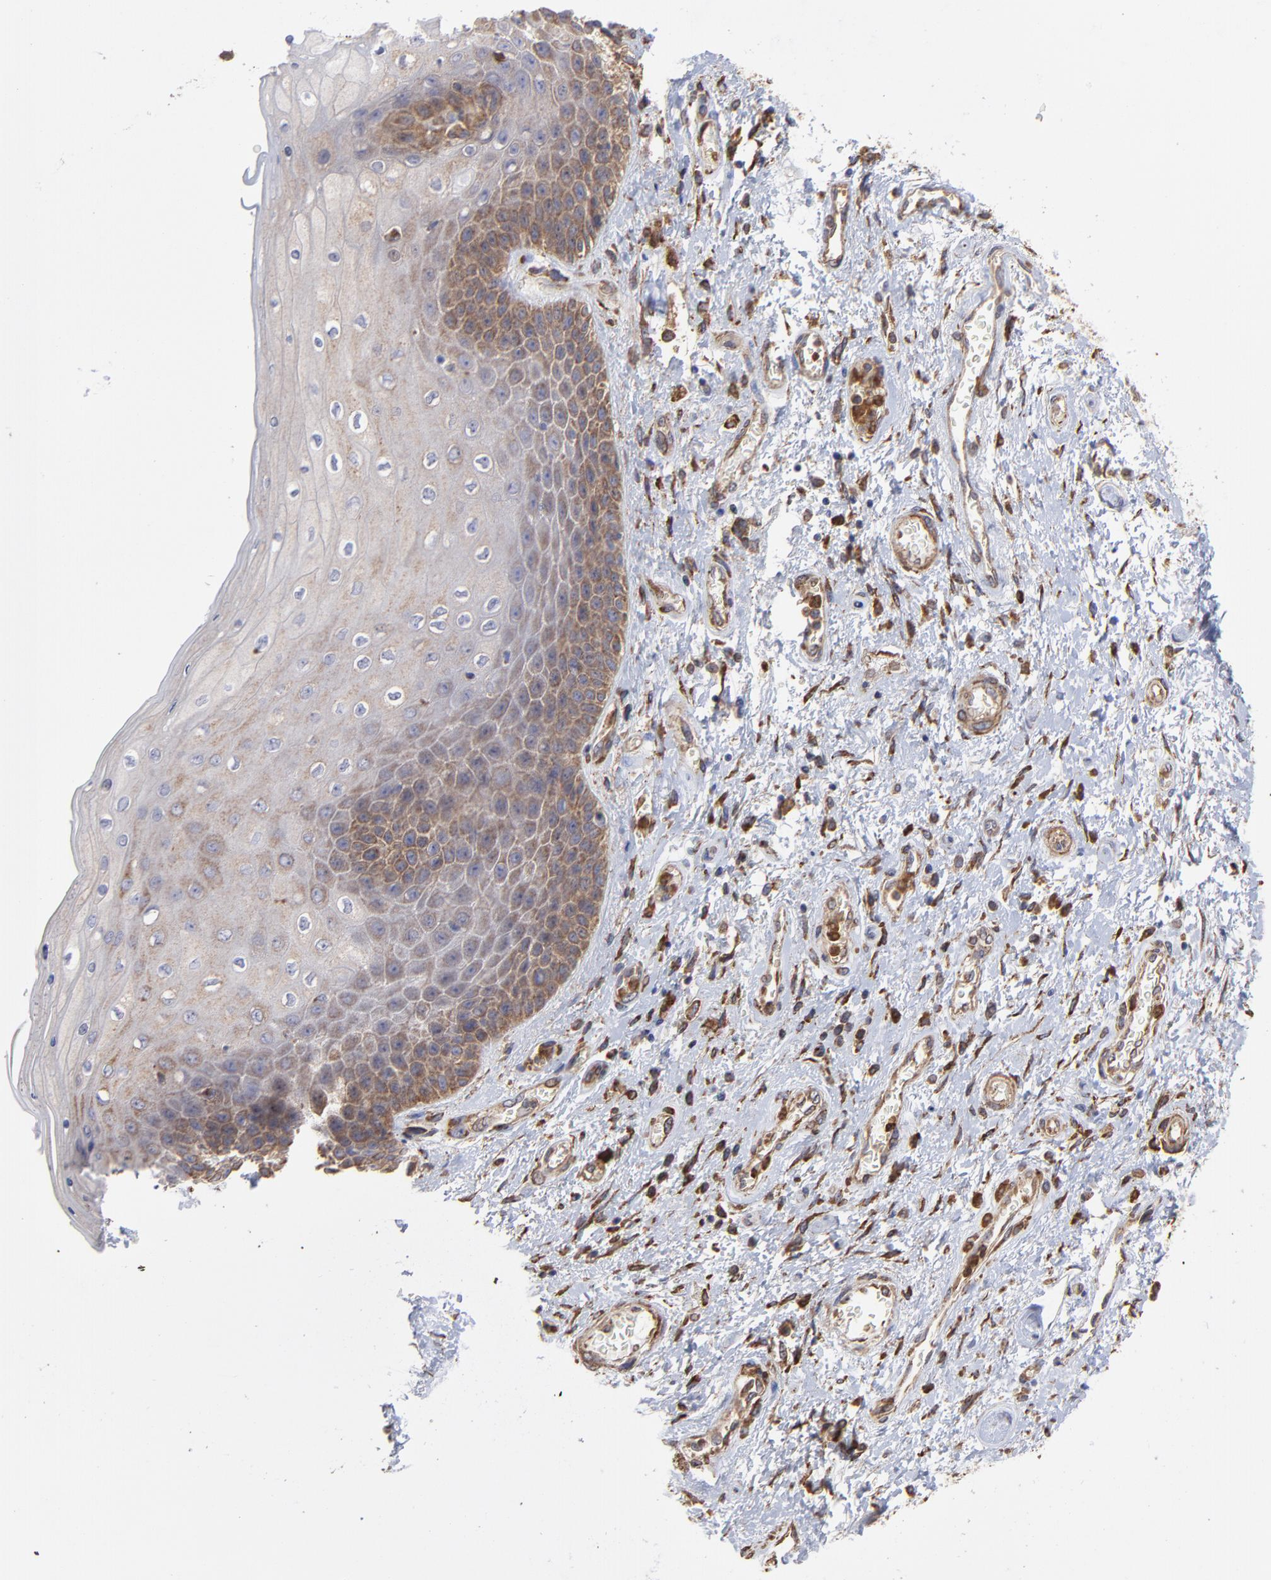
{"staining": {"intensity": "moderate", "quantity": "25%-75%", "location": "cytoplasmic/membranous"}, "tissue": "skin", "cell_type": "Epidermal cells", "image_type": "normal", "snomed": [{"axis": "morphology", "description": "Normal tissue, NOS"}, {"axis": "topography", "description": "Anal"}], "caption": "IHC photomicrograph of normal skin: skin stained using immunohistochemistry exhibits medium levels of moderate protein expression localized specifically in the cytoplasmic/membranous of epidermal cells, appearing as a cytoplasmic/membranous brown color.", "gene": "PFKM", "patient": {"sex": "female", "age": 46}}